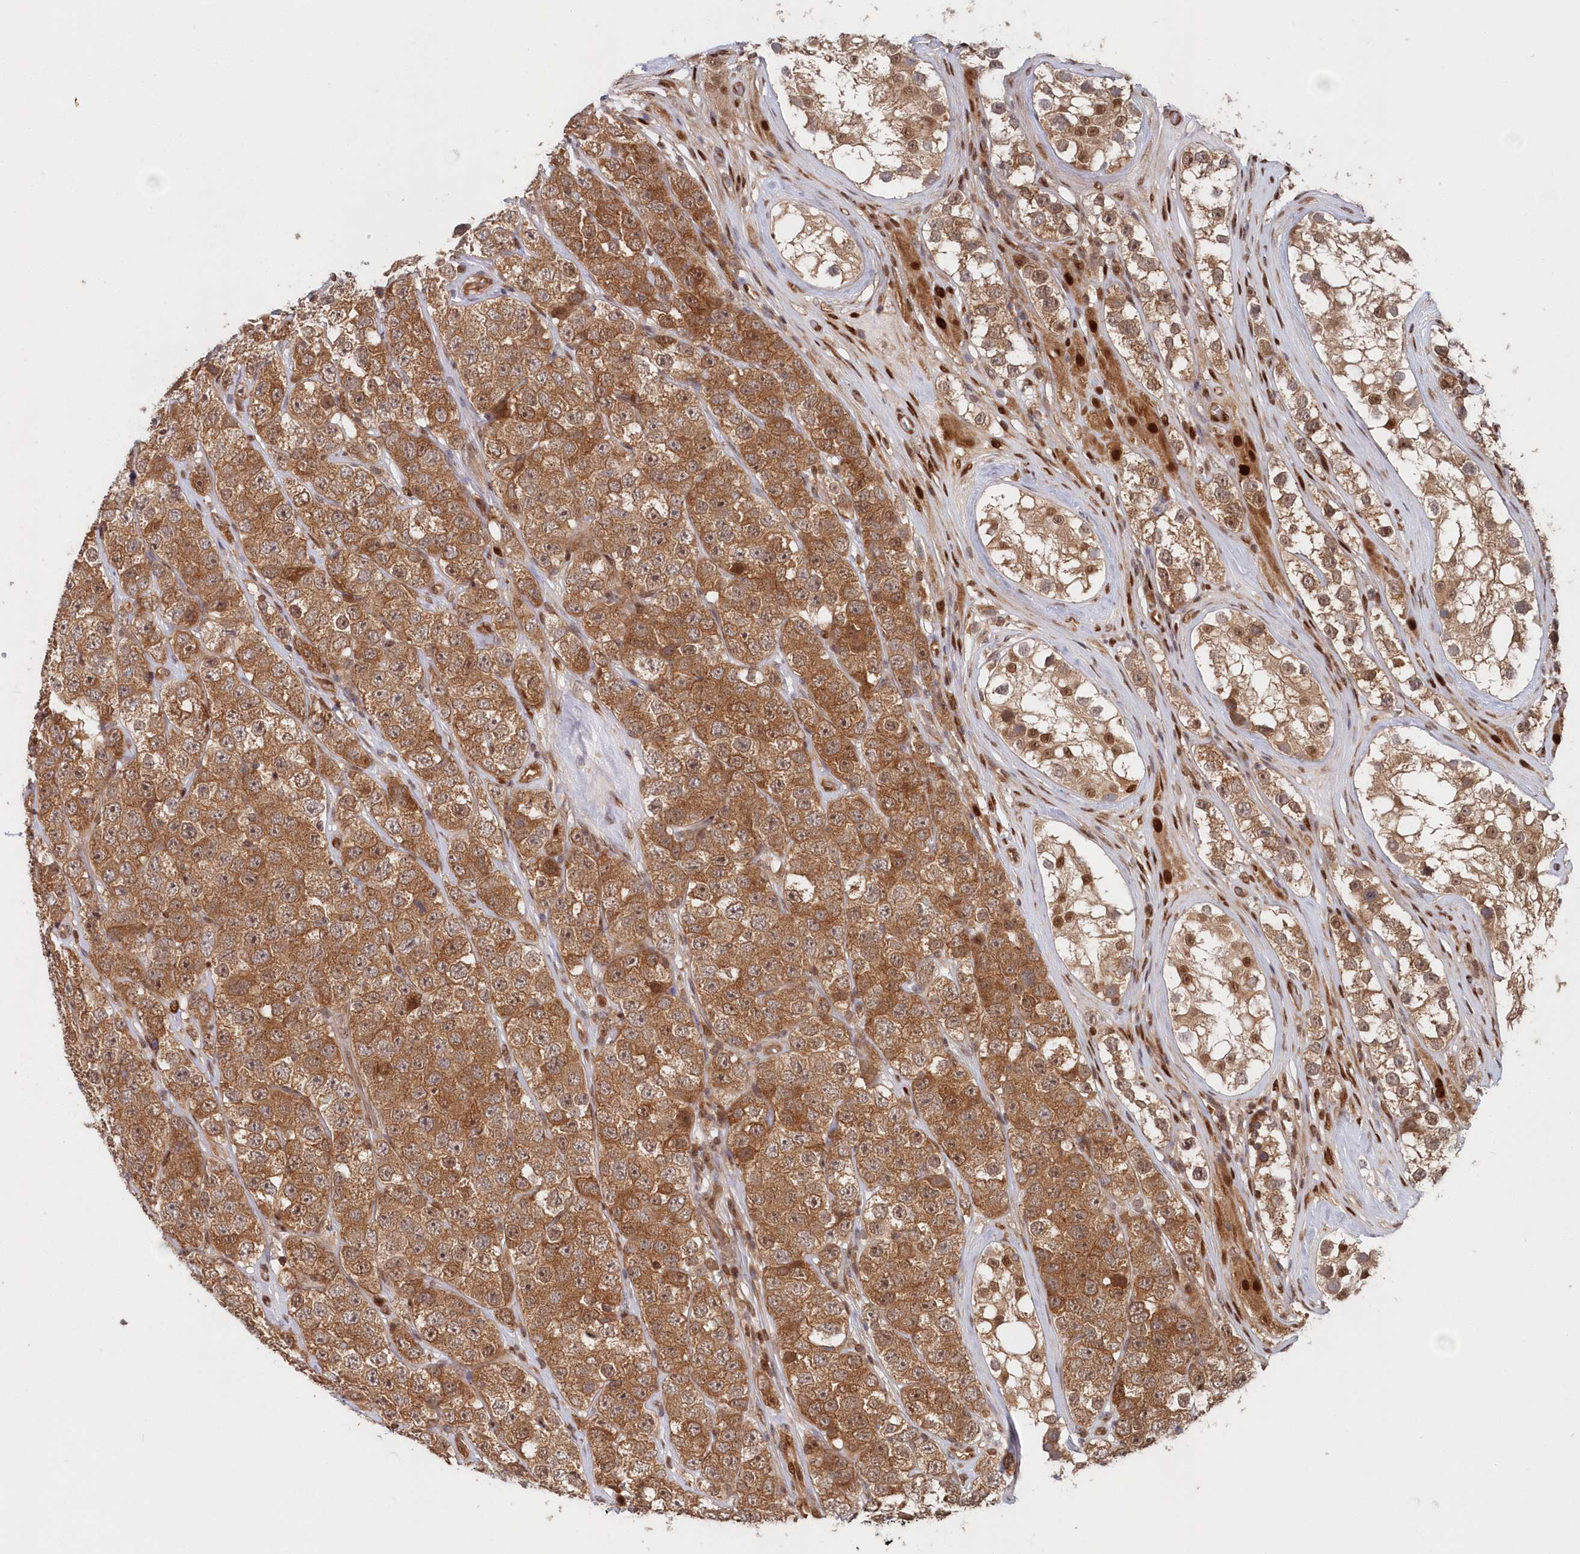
{"staining": {"intensity": "moderate", "quantity": ">75%", "location": "cytoplasmic/membranous"}, "tissue": "testis cancer", "cell_type": "Tumor cells", "image_type": "cancer", "snomed": [{"axis": "morphology", "description": "Seminoma, NOS"}, {"axis": "topography", "description": "Testis"}], "caption": "A brown stain shows moderate cytoplasmic/membranous expression of a protein in human seminoma (testis) tumor cells. (DAB (3,3'-diaminobenzidine) = brown stain, brightfield microscopy at high magnification).", "gene": "ABHD14B", "patient": {"sex": "male", "age": 28}}